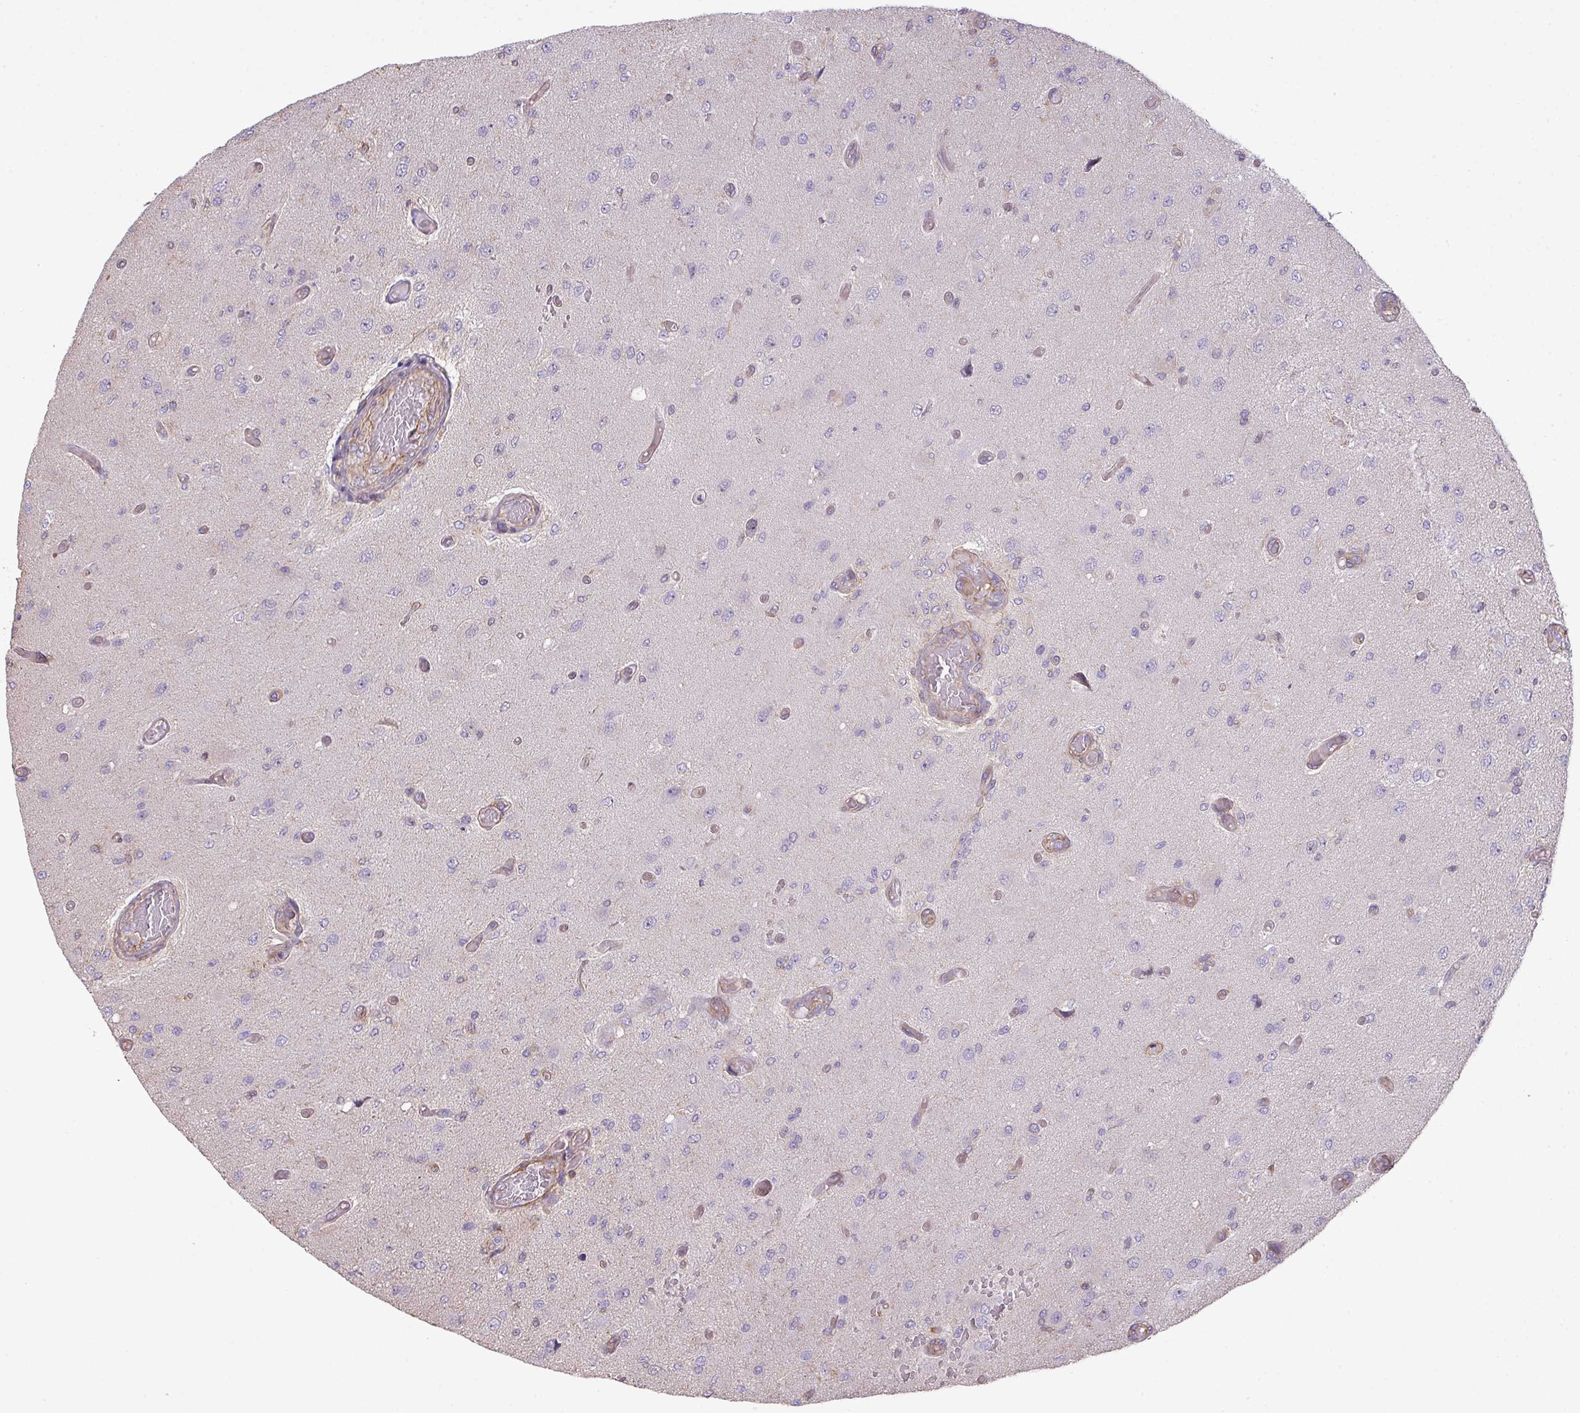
{"staining": {"intensity": "negative", "quantity": "none", "location": "none"}, "tissue": "glioma", "cell_type": "Tumor cells", "image_type": "cancer", "snomed": [{"axis": "morphology", "description": "Normal tissue, NOS"}, {"axis": "morphology", "description": "Glioma, malignant, High grade"}, {"axis": "topography", "description": "Cerebral cortex"}], "caption": "Tumor cells are negative for brown protein staining in malignant high-grade glioma. Nuclei are stained in blue.", "gene": "LRRC41", "patient": {"sex": "male", "age": 77}}